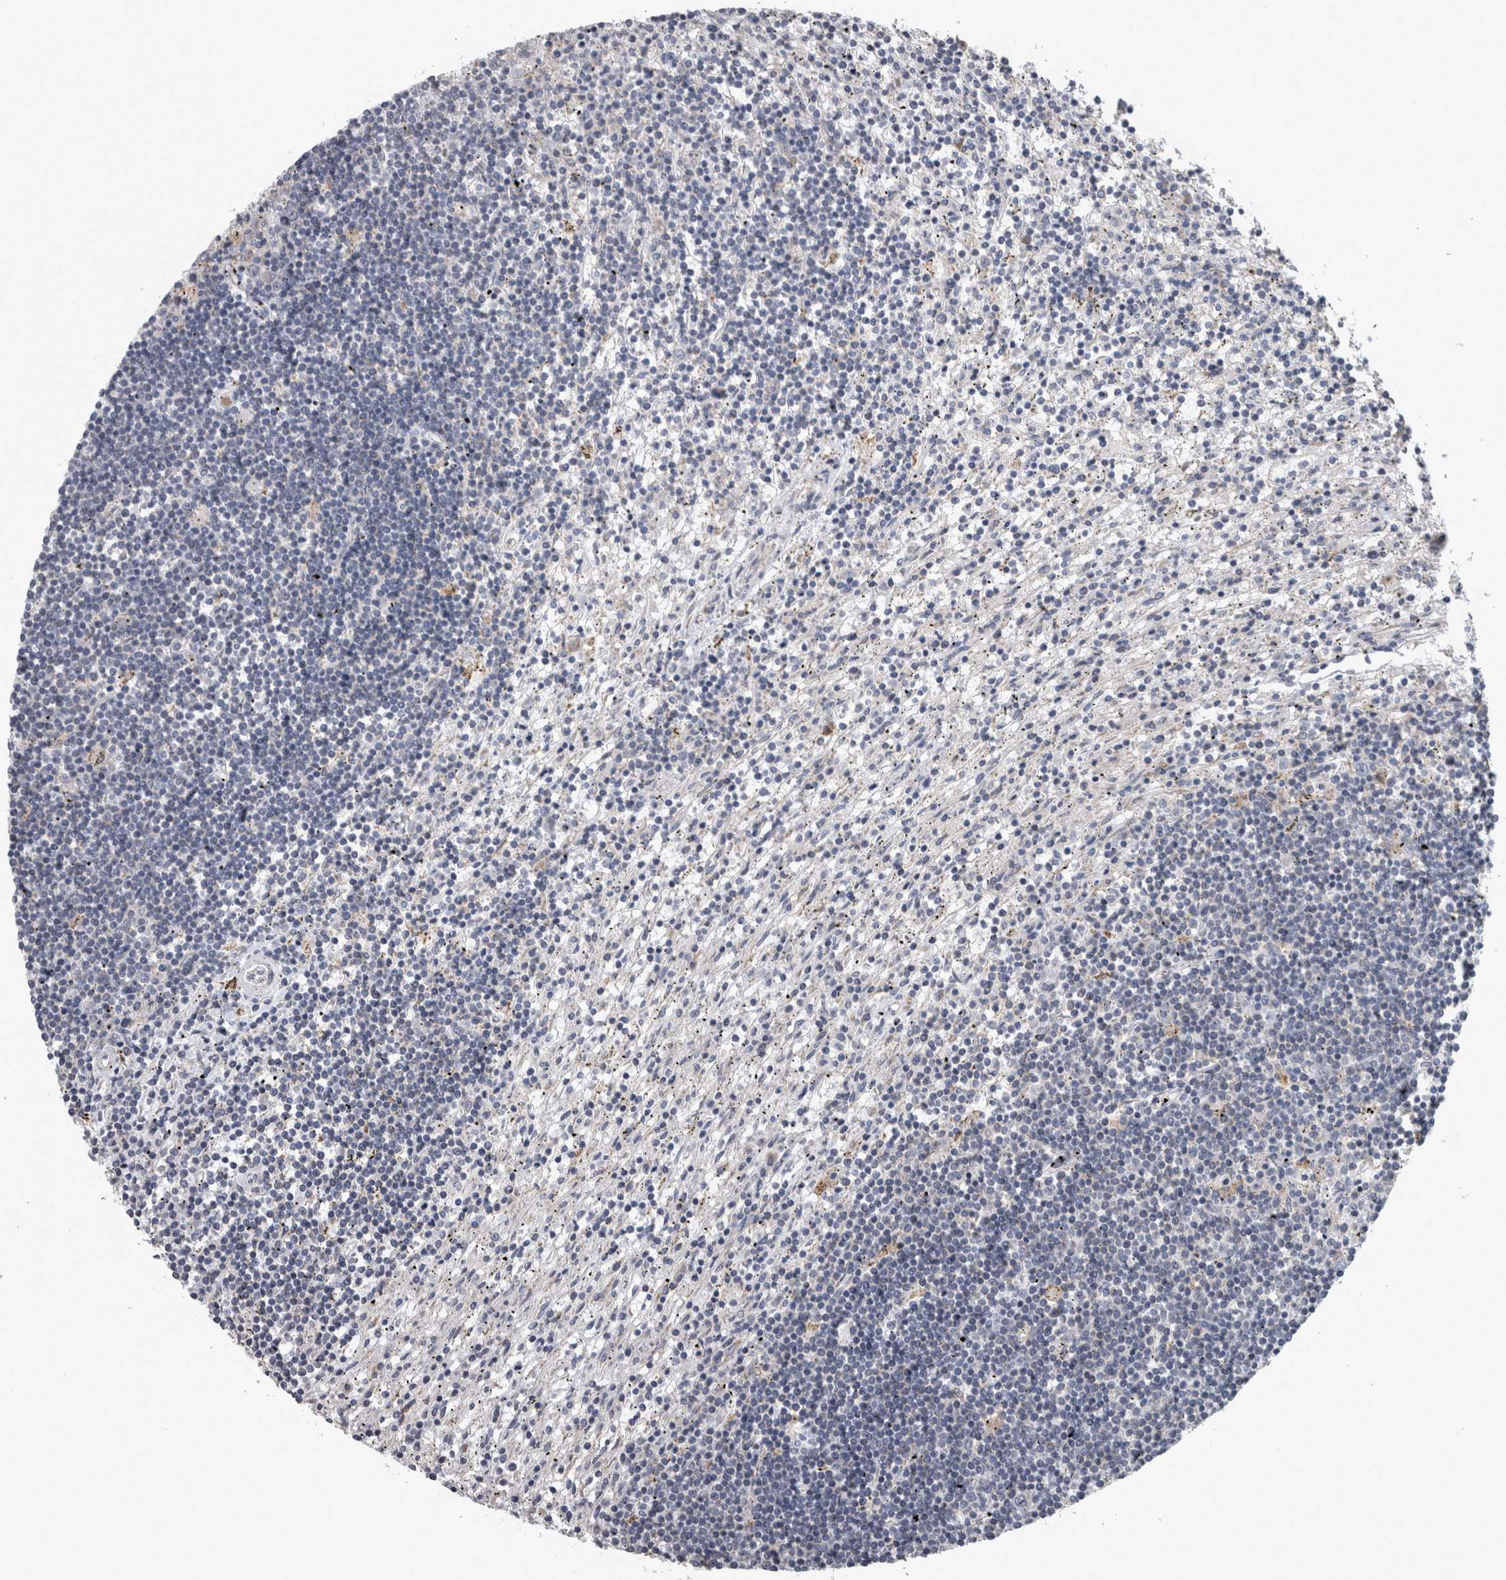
{"staining": {"intensity": "negative", "quantity": "none", "location": "none"}, "tissue": "lymphoma", "cell_type": "Tumor cells", "image_type": "cancer", "snomed": [{"axis": "morphology", "description": "Malignant lymphoma, non-Hodgkin's type, Low grade"}, {"axis": "topography", "description": "Spleen"}], "caption": "This is an immunohistochemistry (IHC) micrograph of human low-grade malignant lymphoma, non-Hodgkin's type. There is no expression in tumor cells.", "gene": "DBT", "patient": {"sex": "male", "age": 76}}